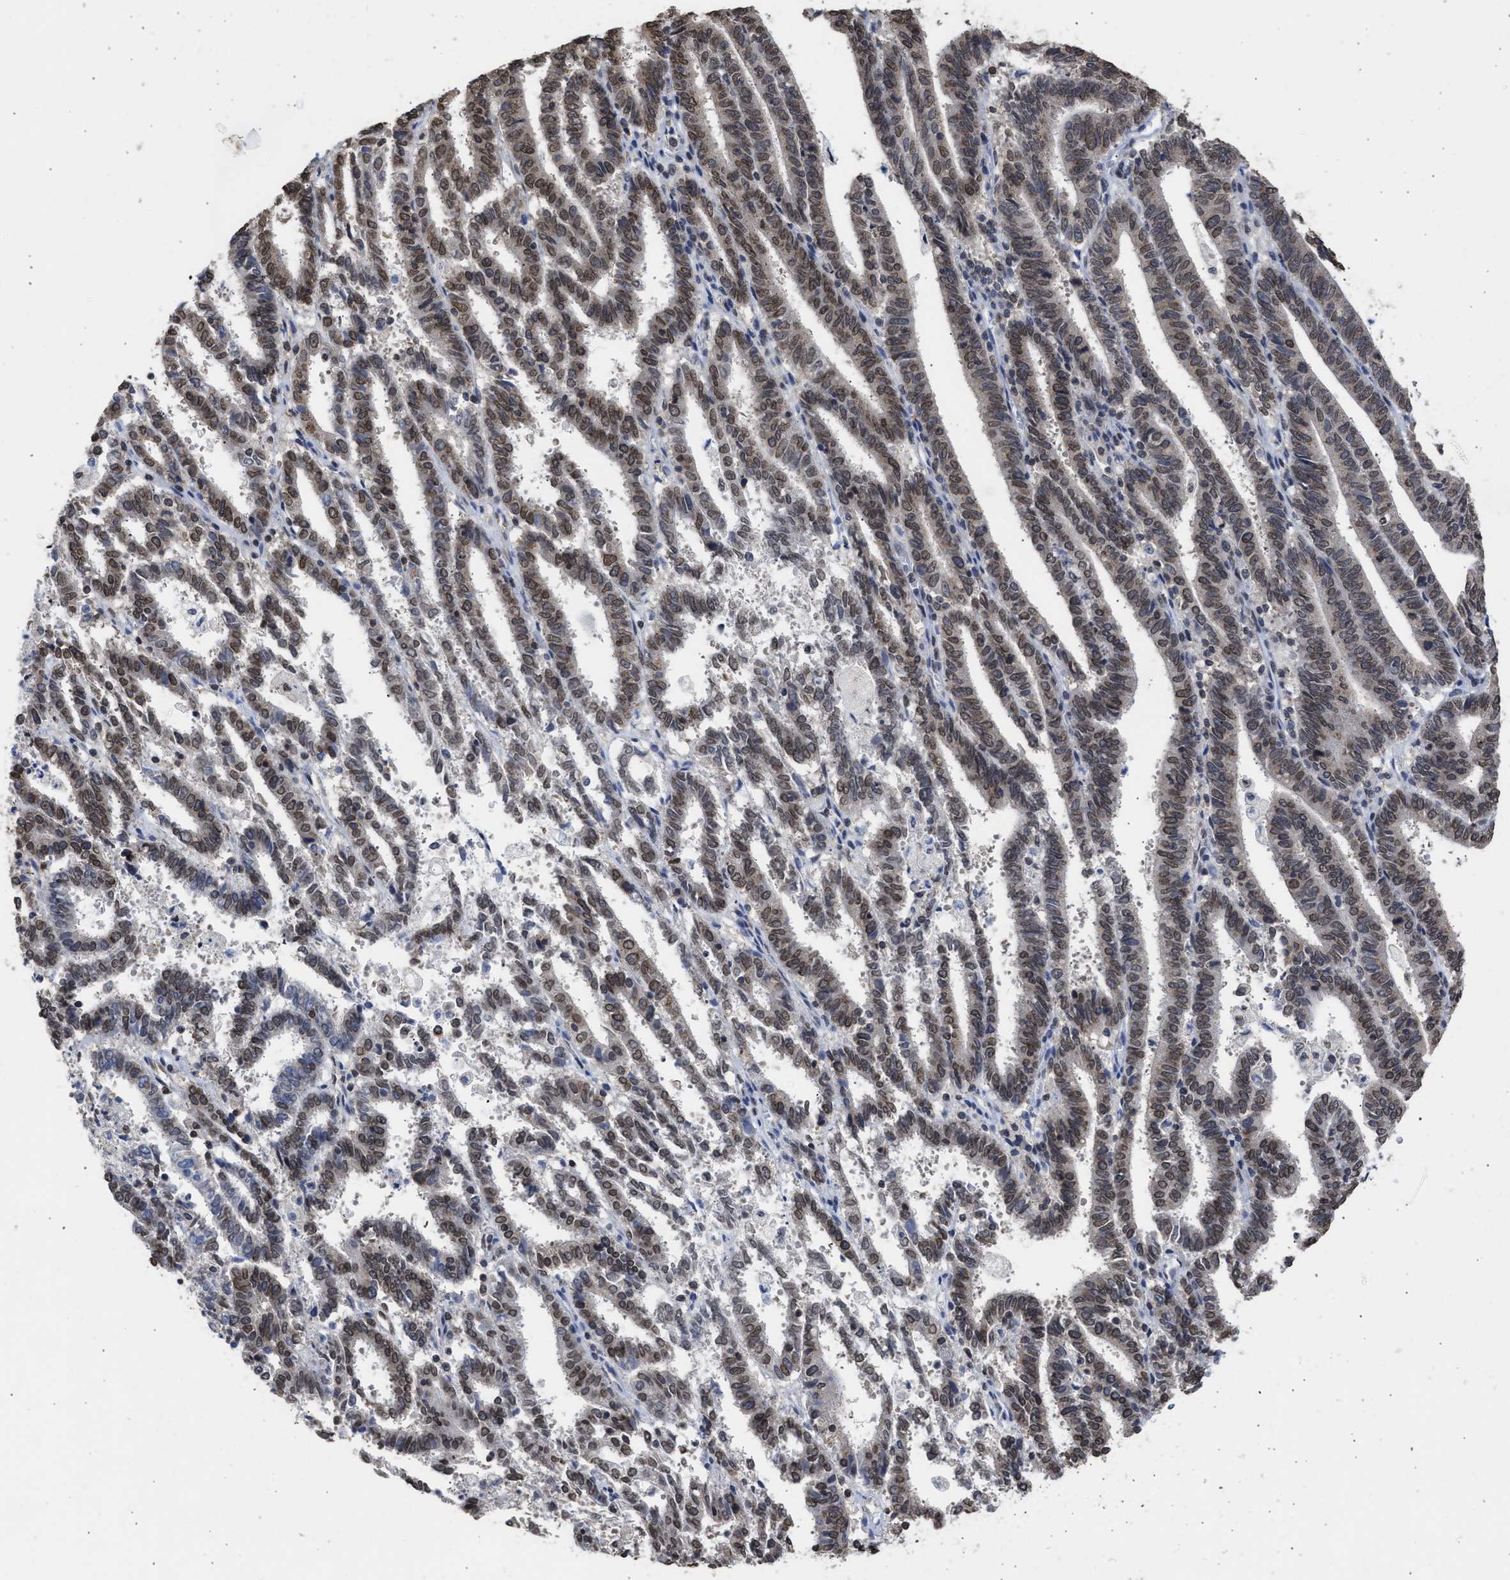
{"staining": {"intensity": "moderate", "quantity": "25%-75%", "location": "cytoplasmic/membranous,nuclear"}, "tissue": "endometrial cancer", "cell_type": "Tumor cells", "image_type": "cancer", "snomed": [{"axis": "morphology", "description": "Adenocarcinoma, NOS"}, {"axis": "topography", "description": "Uterus"}], "caption": "Endometrial cancer (adenocarcinoma) stained for a protein shows moderate cytoplasmic/membranous and nuclear positivity in tumor cells.", "gene": "NUP35", "patient": {"sex": "female", "age": 83}}